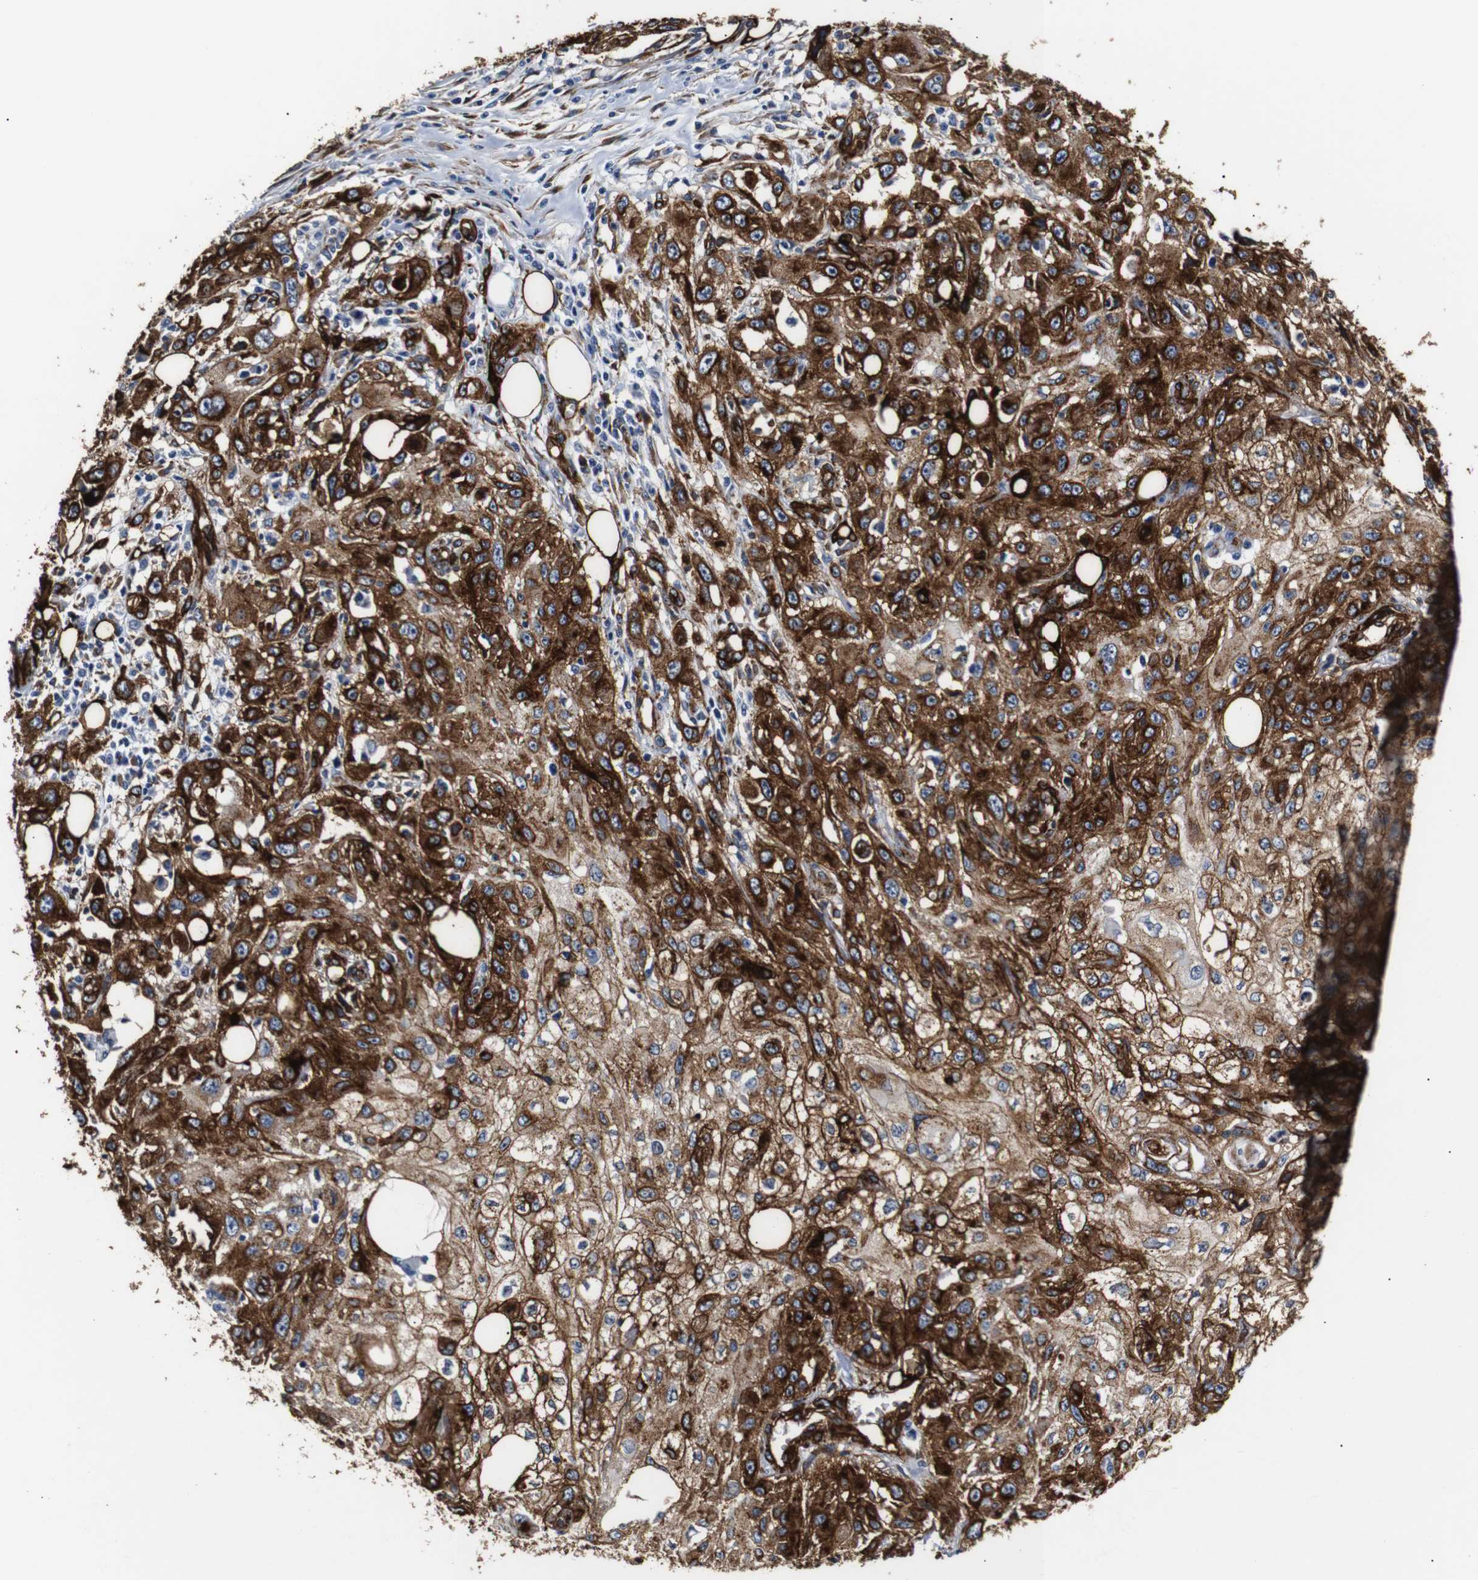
{"staining": {"intensity": "strong", "quantity": ">75%", "location": "cytoplasmic/membranous"}, "tissue": "skin cancer", "cell_type": "Tumor cells", "image_type": "cancer", "snomed": [{"axis": "morphology", "description": "Squamous cell carcinoma, NOS"}, {"axis": "topography", "description": "Skin"}], "caption": "IHC (DAB) staining of skin cancer shows strong cytoplasmic/membranous protein staining in approximately >75% of tumor cells.", "gene": "CAV2", "patient": {"sex": "male", "age": 75}}